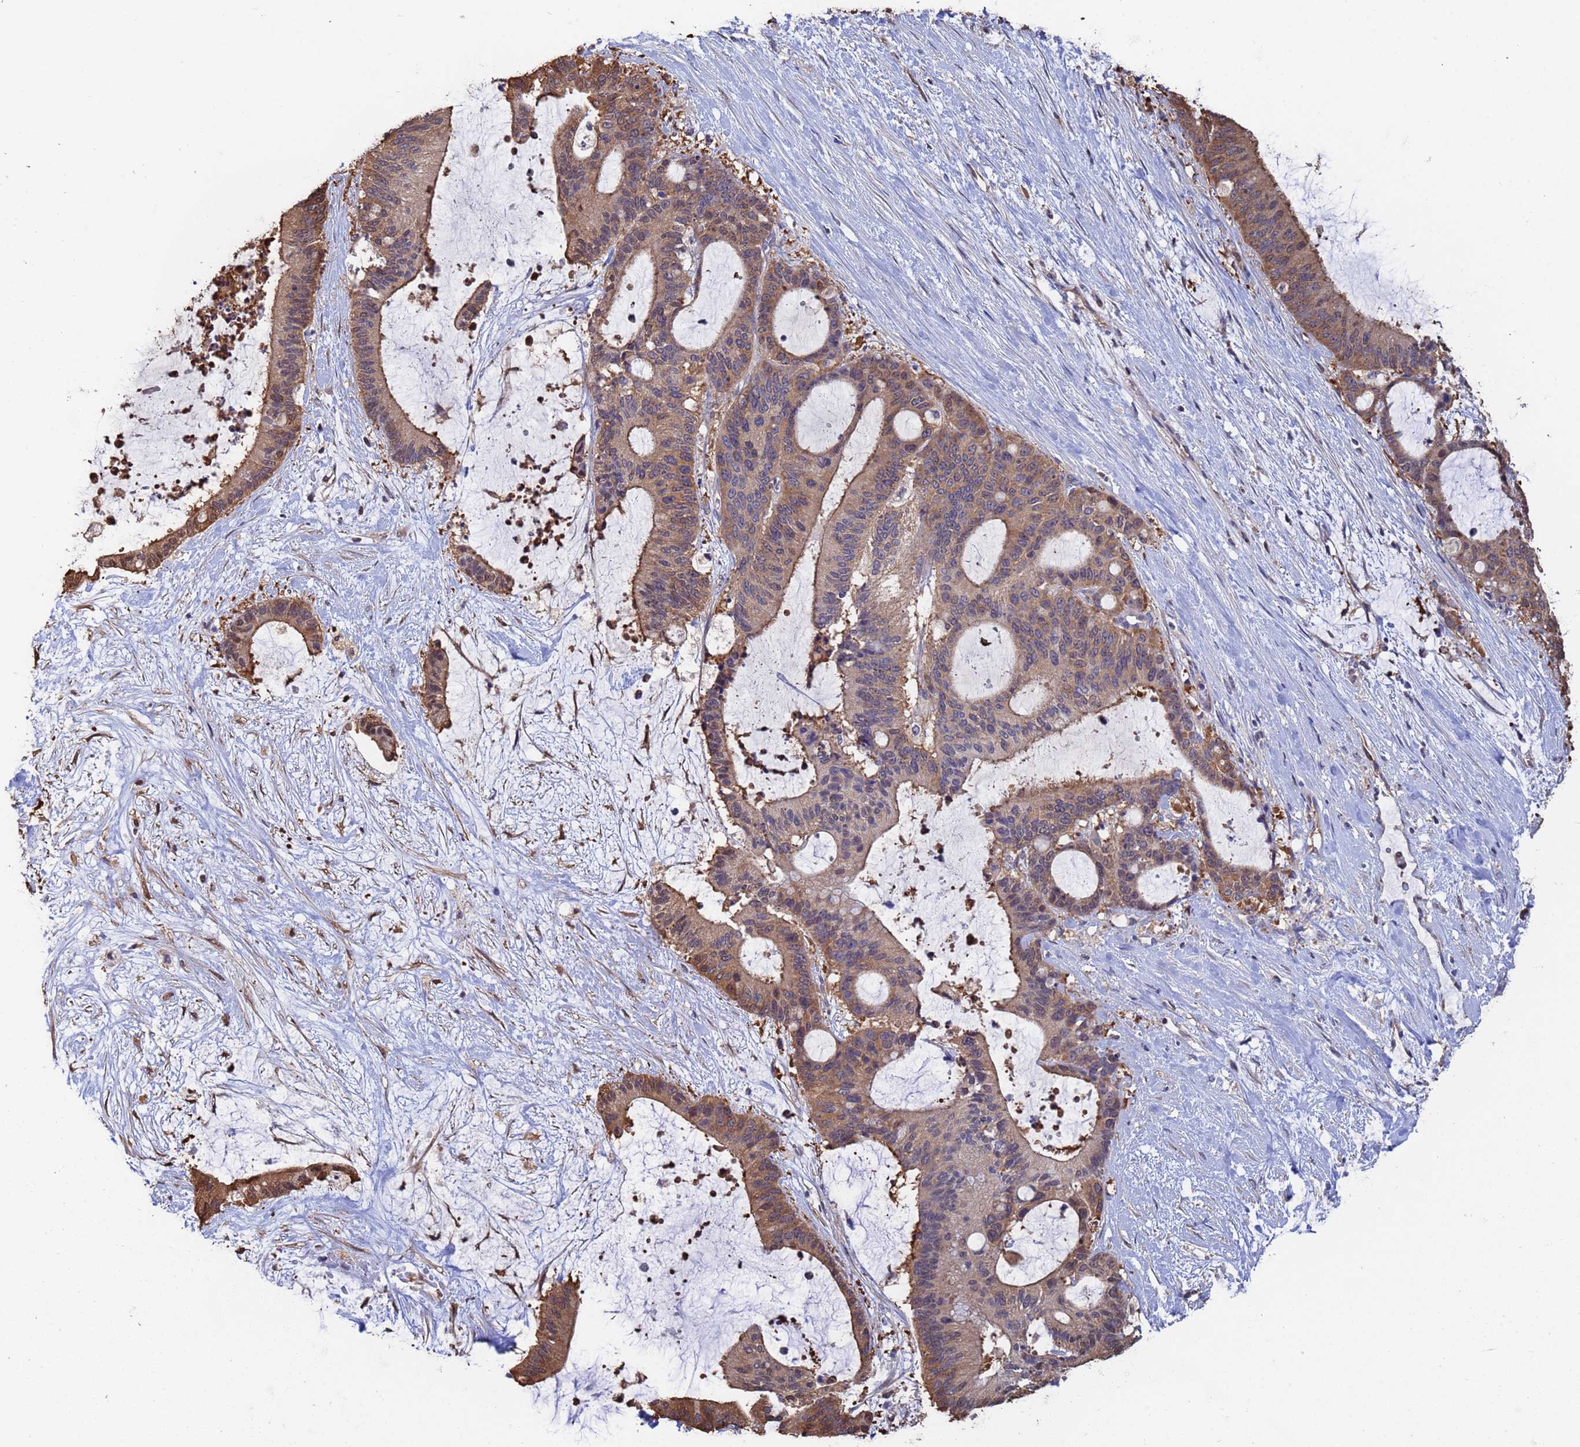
{"staining": {"intensity": "moderate", "quantity": ">75%", "location": "cytoplasmic/membranous"}, "tissue": "liver cancer", "cell_type": "Tumor cells", "image_type": "cancer", "snomed": [{"axis": "morphology", "description": "Normal tissue, NOS"}, {"axis": "morphology", "description": "Cholangiocarcinoma"}, {"axis": "topography", "description": "Liver"}, {"axis": "topography", "description": "Peripheral nerve tissue"}], "caption": "About >75% of tumor cells in liver cancer demonstrate moderate cytoplasmic/membranous protein positivity as visualized by brown immunohistochemical staining.", "gene": "FAM25A", "patient": {"sex": "female", "age": 73}}